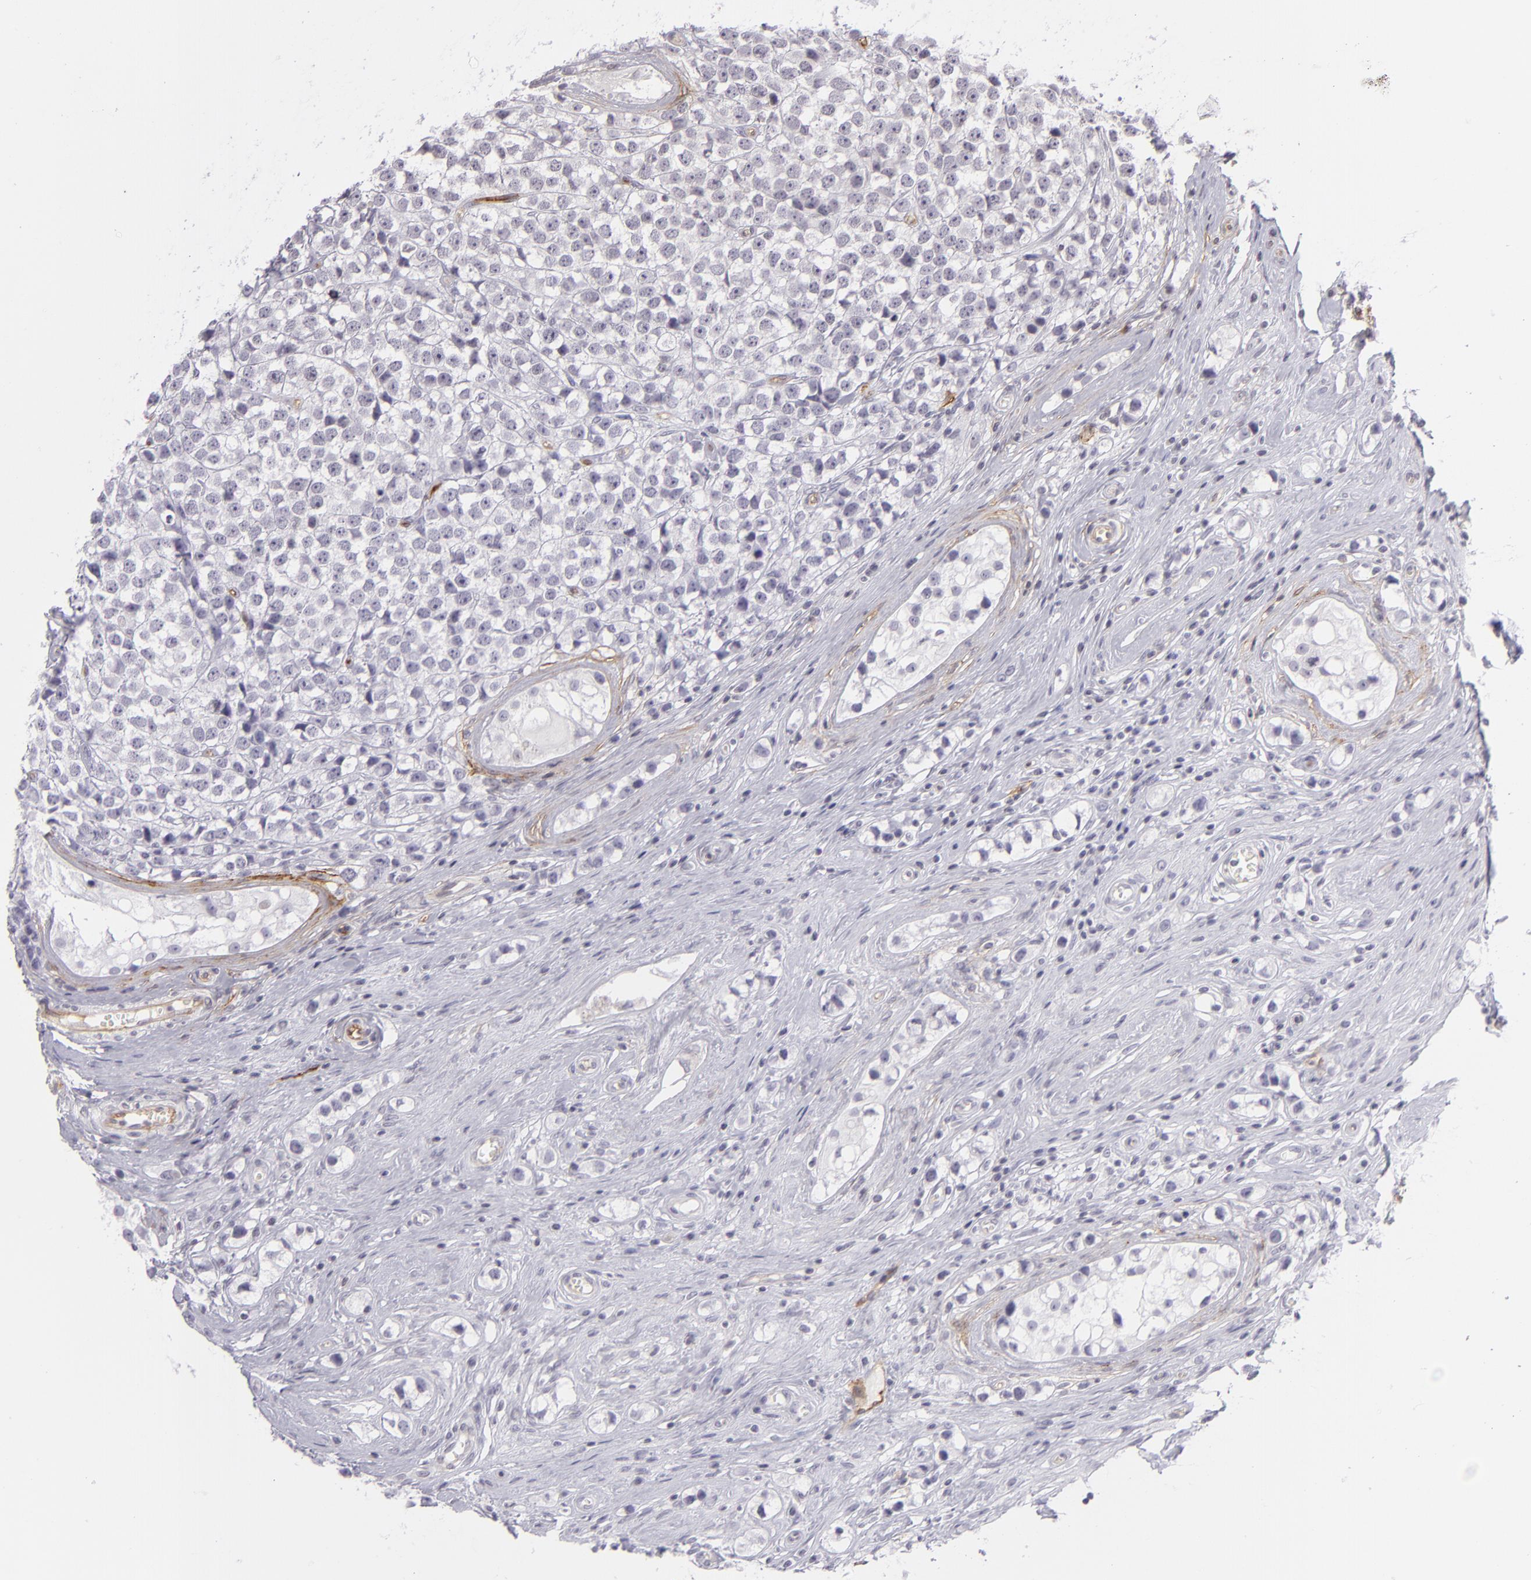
{"staining": {"intensity": "negative", "quantity": "none", "location": "none"}, "tissue": "testis cancer", "cell_type": "Tumor cells", "image_type": "cancer", "snomed": [{"axis": "morphology", "description": "Seminoma, NOS"}, {"axis": "topography", "description": "Testis"}], "caption": "Immunohistochemistry of testis cancer (seminoma) demonstrates no expression in tumor cells. (DAB (3,3'-diaminobenzidine) immunohistochemistry (IHC) visualized using brightfield microscopy, high magnification).", "gene": "THBD", "patient": {"sex": "male", "age": 25}}